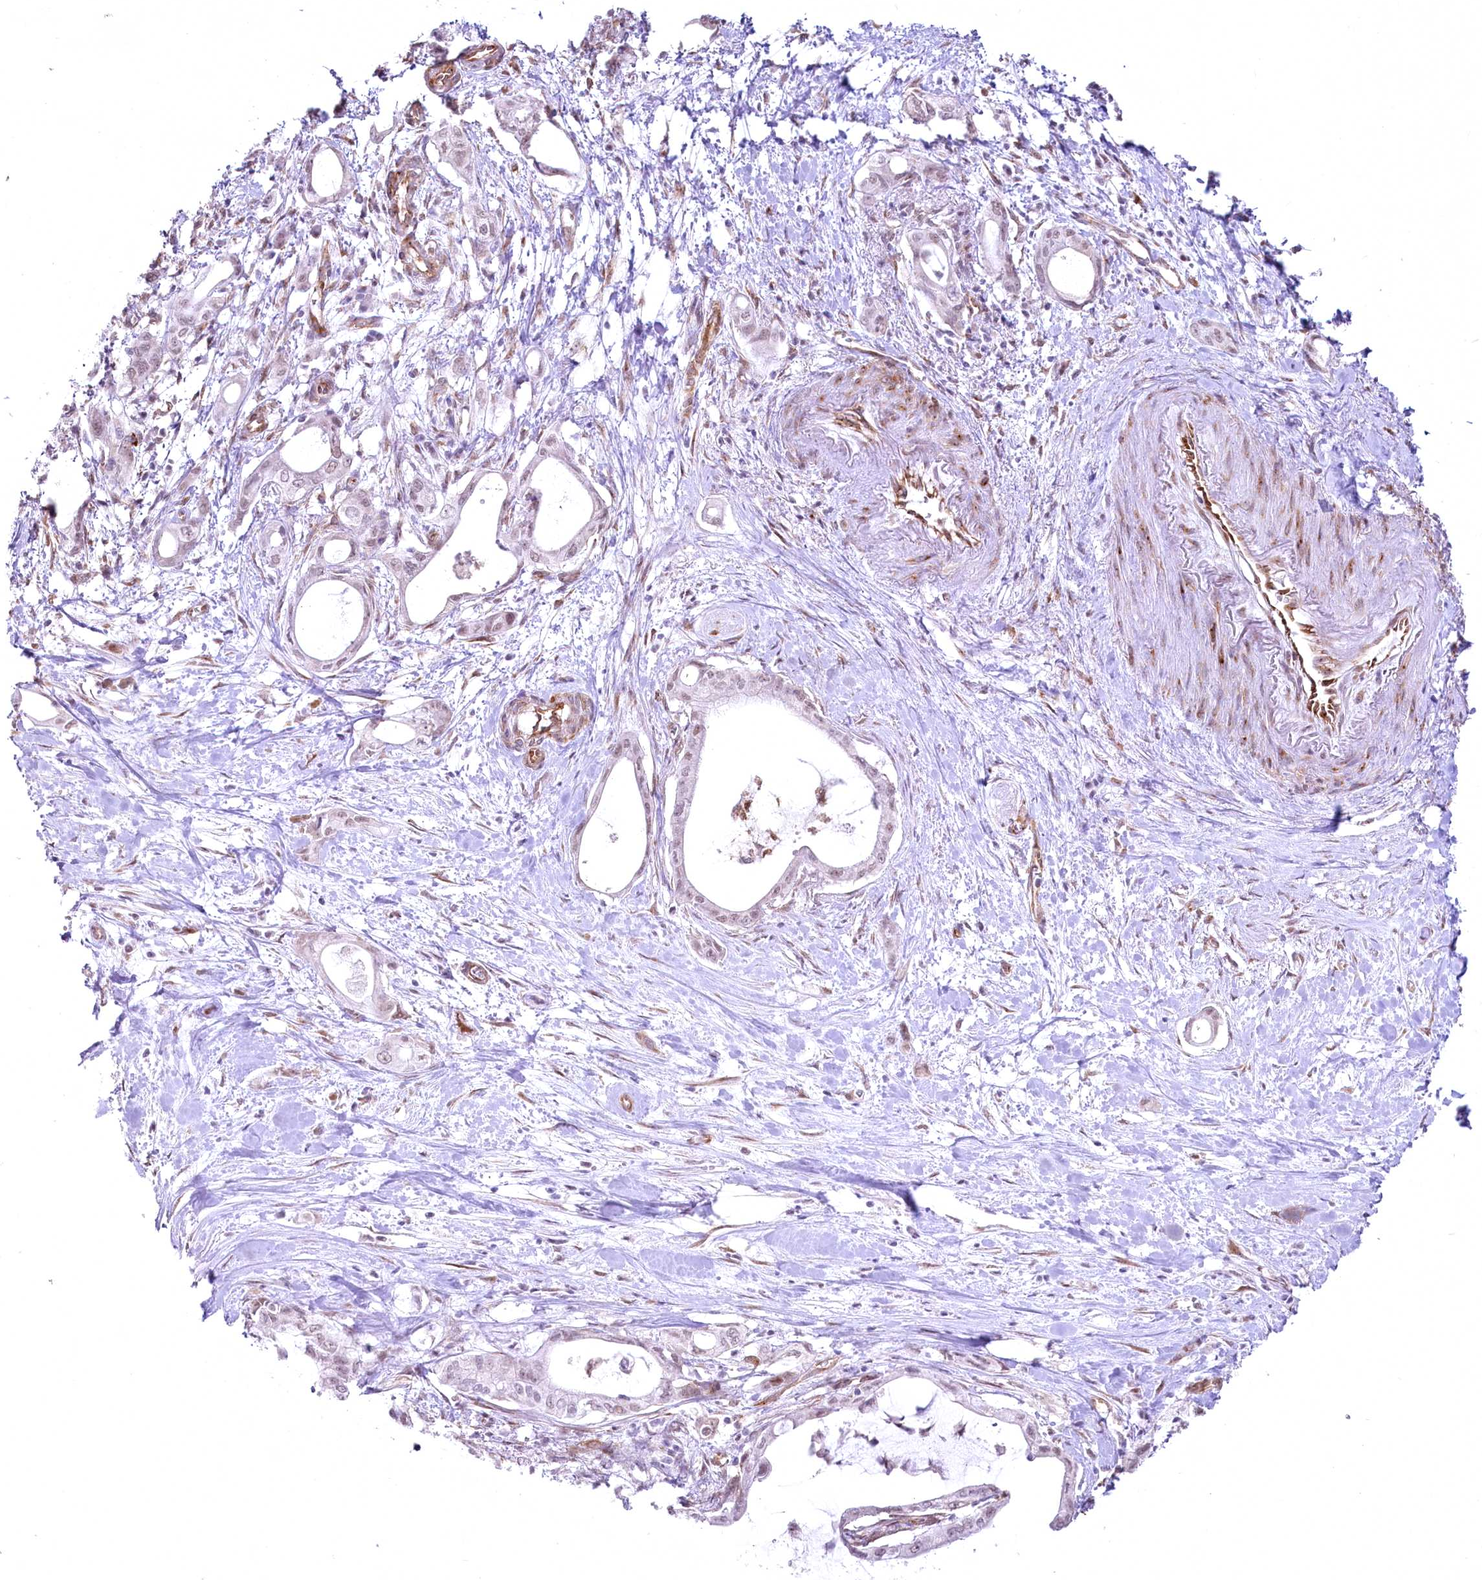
{"staining": {"intensity": "weak", "quantity": "<25%", "location": "nuclear"}, "tissue": "pancreatic cancer", "cell_type": "Tumor cells", "image_type": "cancer", "snomed": [{"axis": "morphology", "description": "Adenocarcinoma, NOS"}, {"axis": "topography", "description": "Pancreas"}], "caption": "Protein analysis of pancreatic cancer shows no significant positivity in tumor cells.", "gene": "YBX3", "patient": {"sex": "male", "age": 72}}